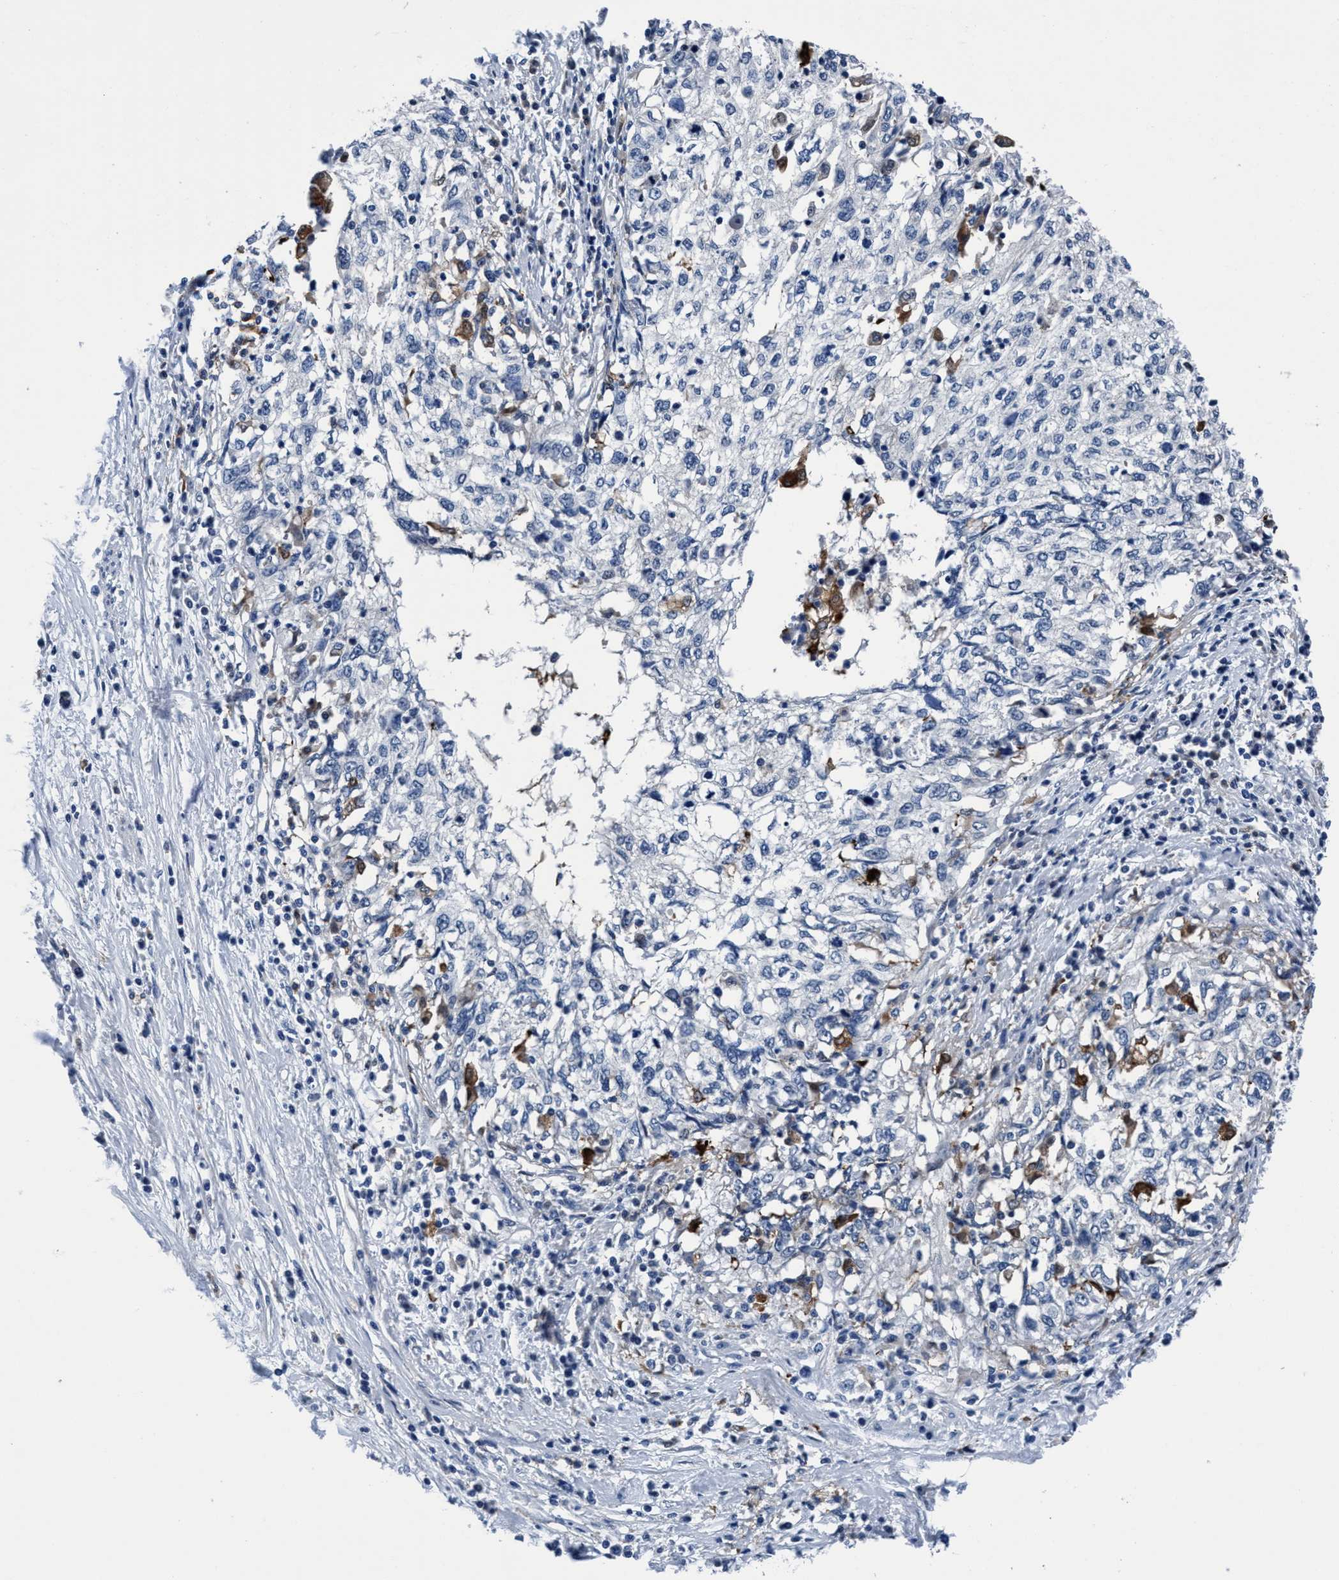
{"staining": {"intensity": "negative", "quantity": "none", "location": "none"}, "tissue": "cervical cancer", "cell_type": "Tumor cells", "image_type": "cancer", "snomed": [{"axis": "morphology", "description": "Squamous cell carcinoma, NOS"}, {"axis": "topography", "description": "Cervix"}], "caption": "Immunohistochemistry (IHC) histopathology image of neoplastic tissue: cervical cancer stained with DAB demonstrates no significant protein staining in tumor cells.", "gene": "TMEM94", "patient": {"sex": "female", "age": 57}}